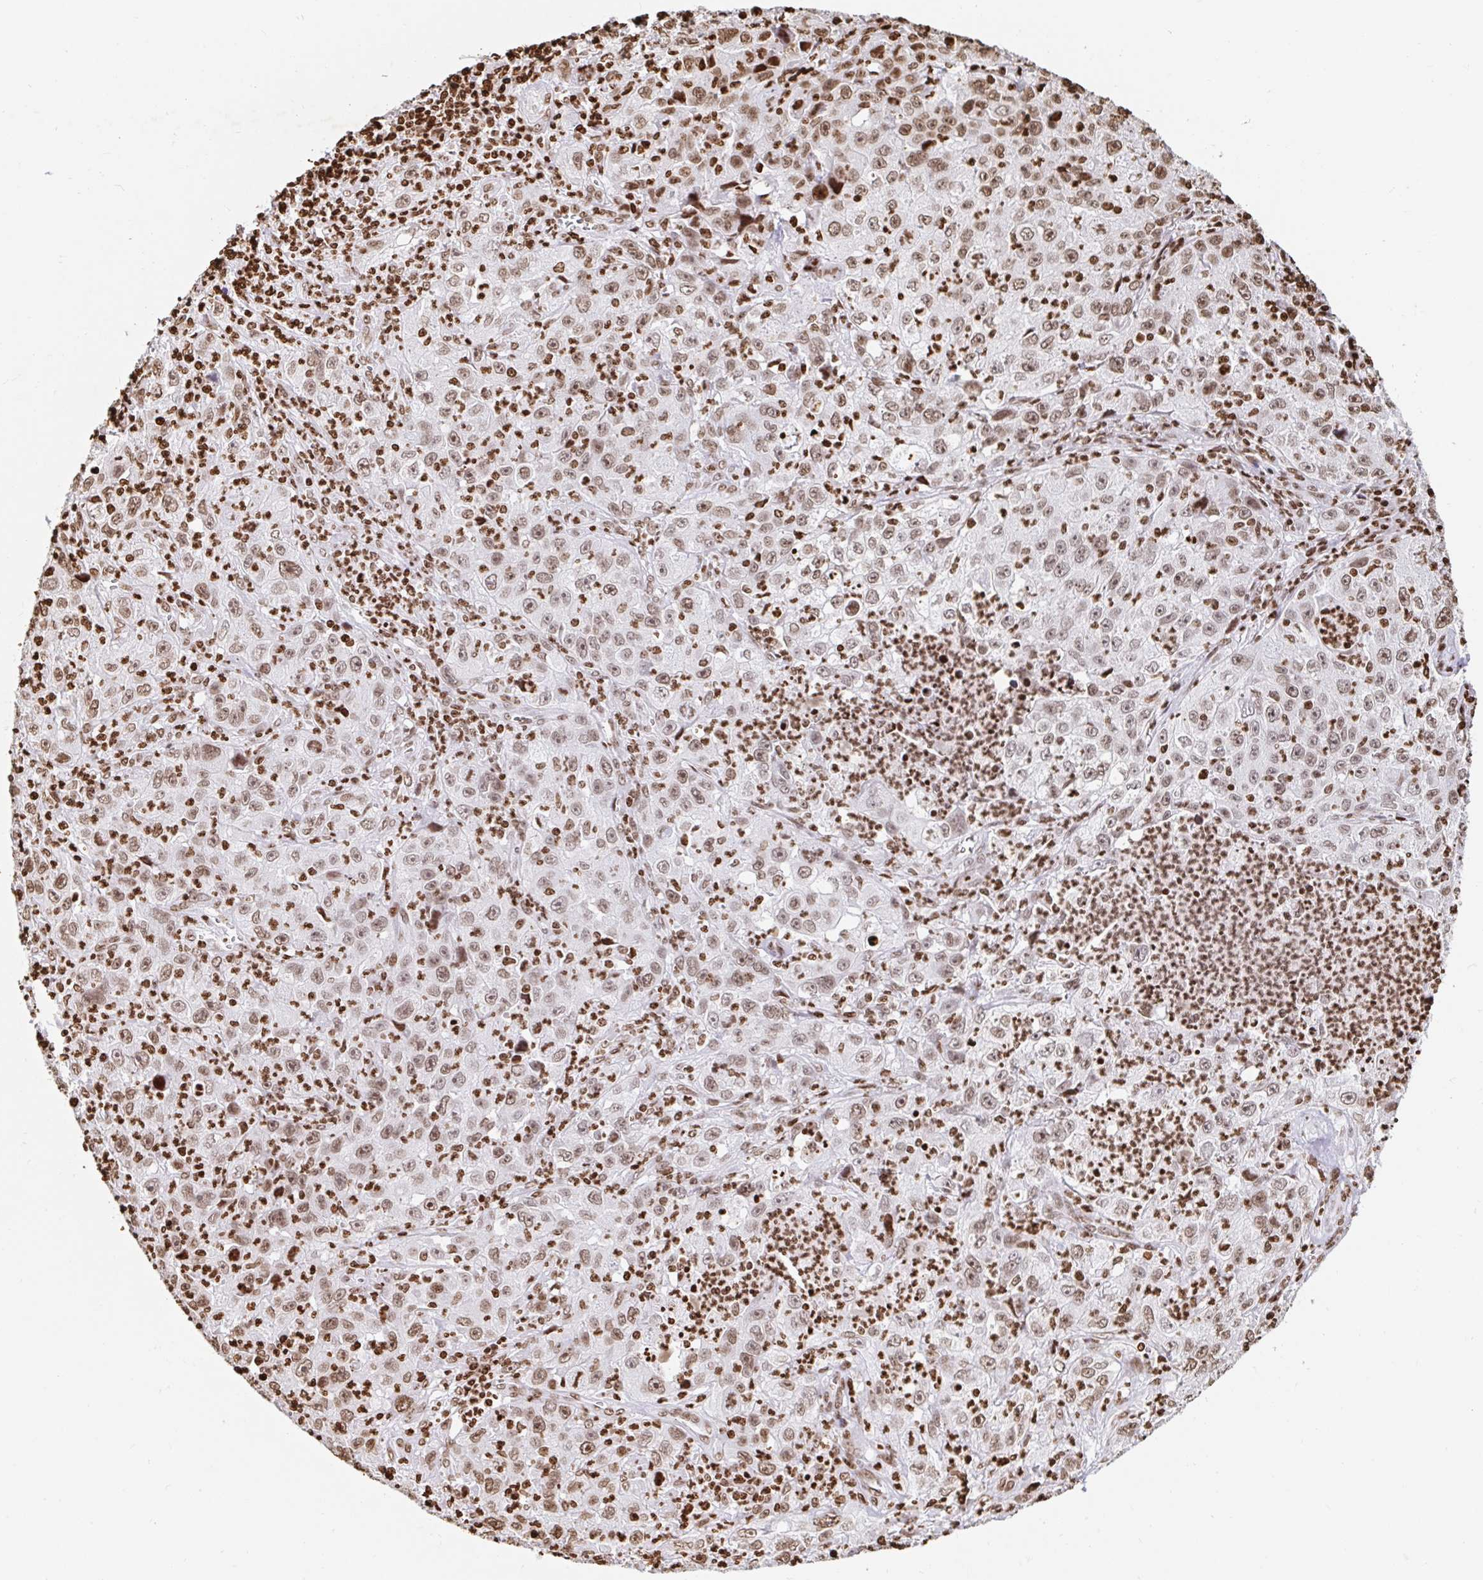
{"staining": {"intensity": "moderate", "quantity": ">75%", "location": "nuclear"}, "tissue": "lung cancer", "cell_type": "Tumor cells", "image_type": "cancer", "snomed": [{"axis": "morphology", "description": "Squamous cell carcinoma, NOS"}, {"axis": "topography", "description": "Lung"}], "caption": "Lung cancer (squamous cell carcinoma) stained with immunohistochemistry (IHC) reveals moderate nuclear positivity in approximately >75% of tumor cells.", "gene": "H2BC5", "patient": {"sex": "male", "age": 71}}